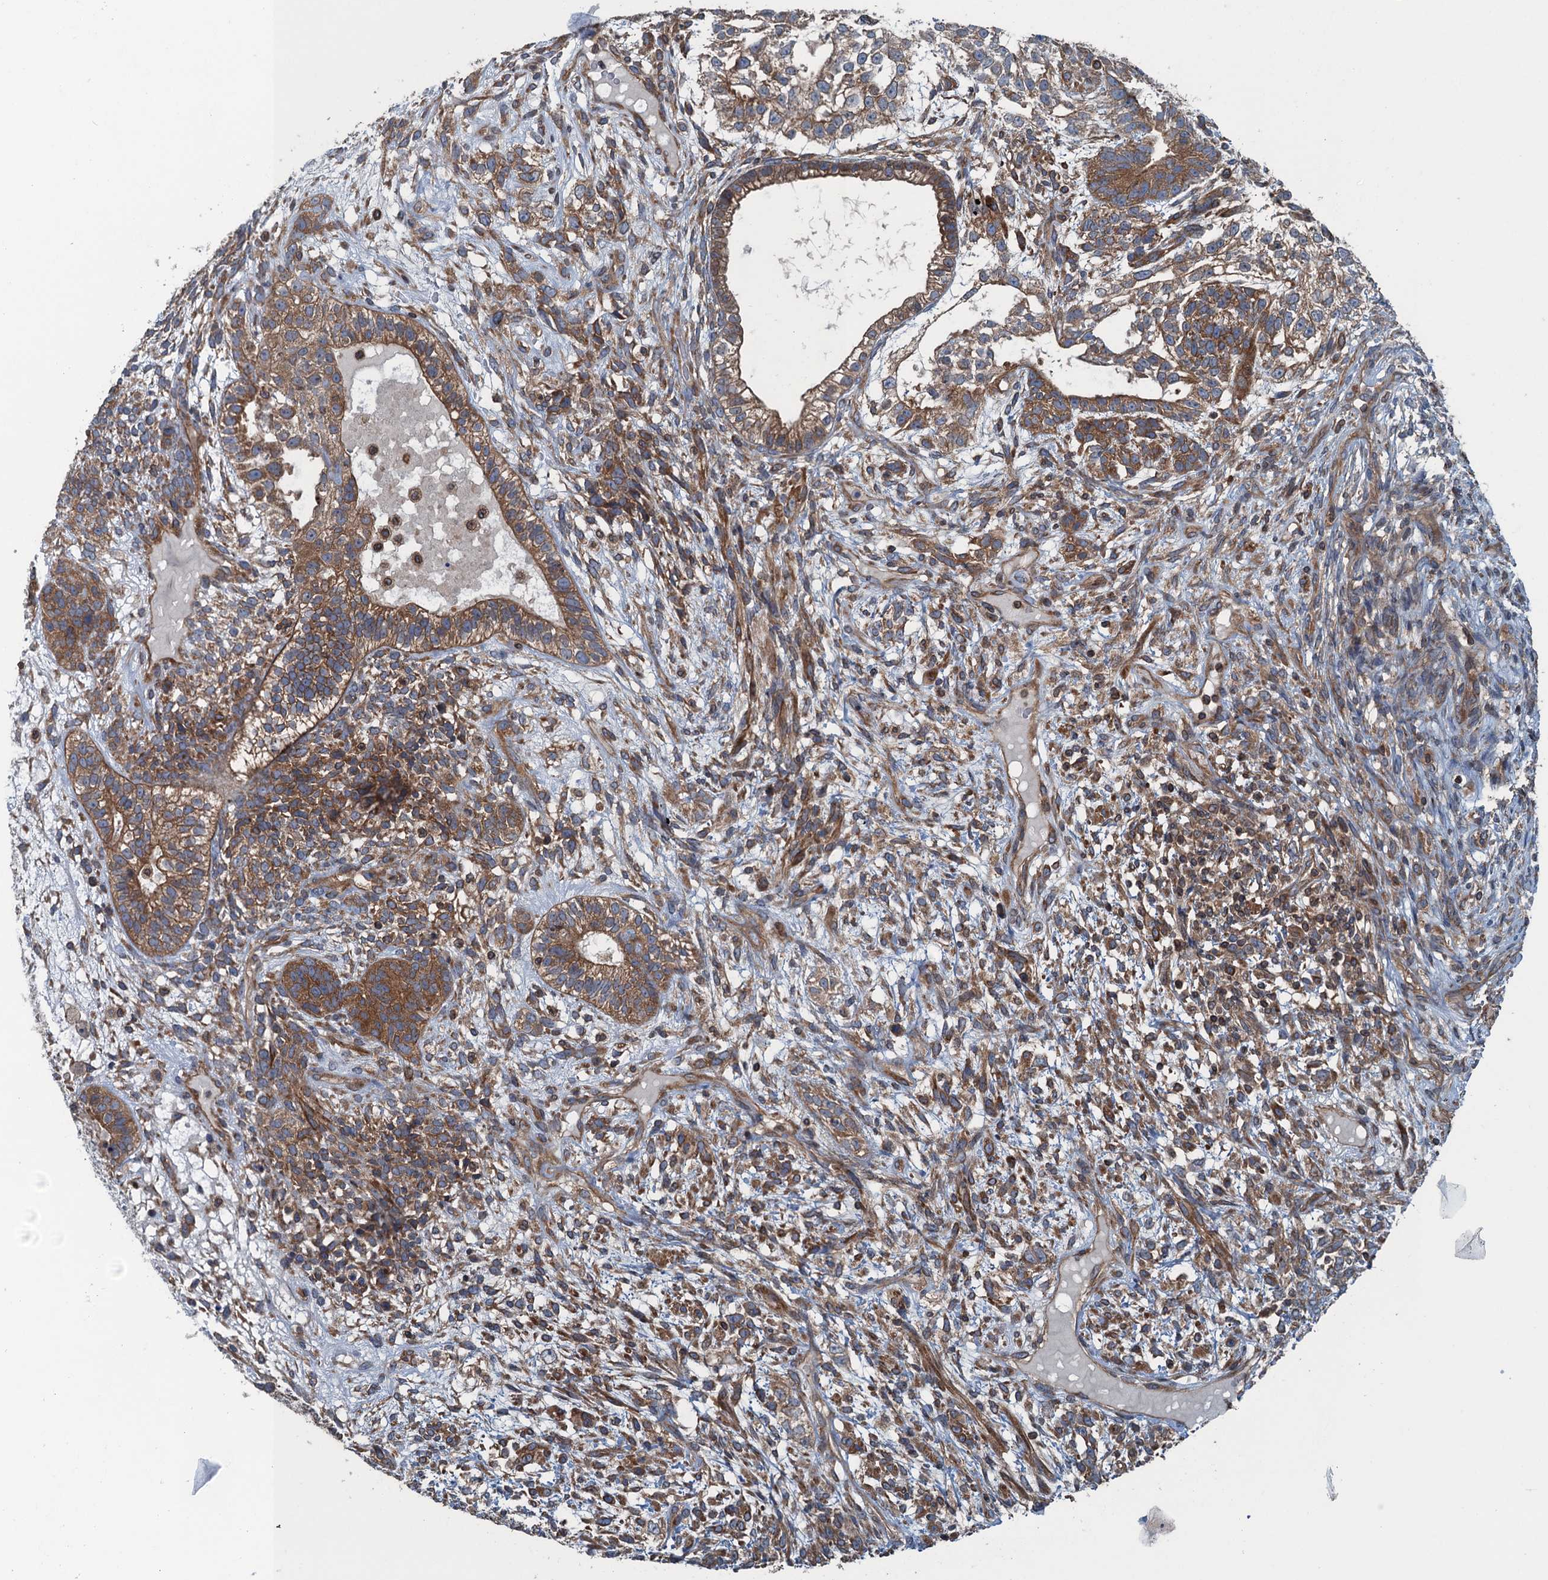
{"staining": {"intensity": "moderate", "quantity": ">75%", "location": "cytoplasmic/membranous"}, "tissue": "testis cancer", "cell_type": "Tumor cells", "image_type": "cancer", "snomed": [{"axis": "morphology", "description": "Seminoma, NOS"}, {"axis": "morphology", "description": "Carcinoma, Embryonal, NOS"}, {"axis": "topography", "description": "Testis"}], "caption": "A histopathology image of testis cancer stained for a protein displays moderate cytoplasmic/membranous brown staining in tumor cells.", "gene": "TRAPPC8", "patient": {"sex": "male", "age": 28}}